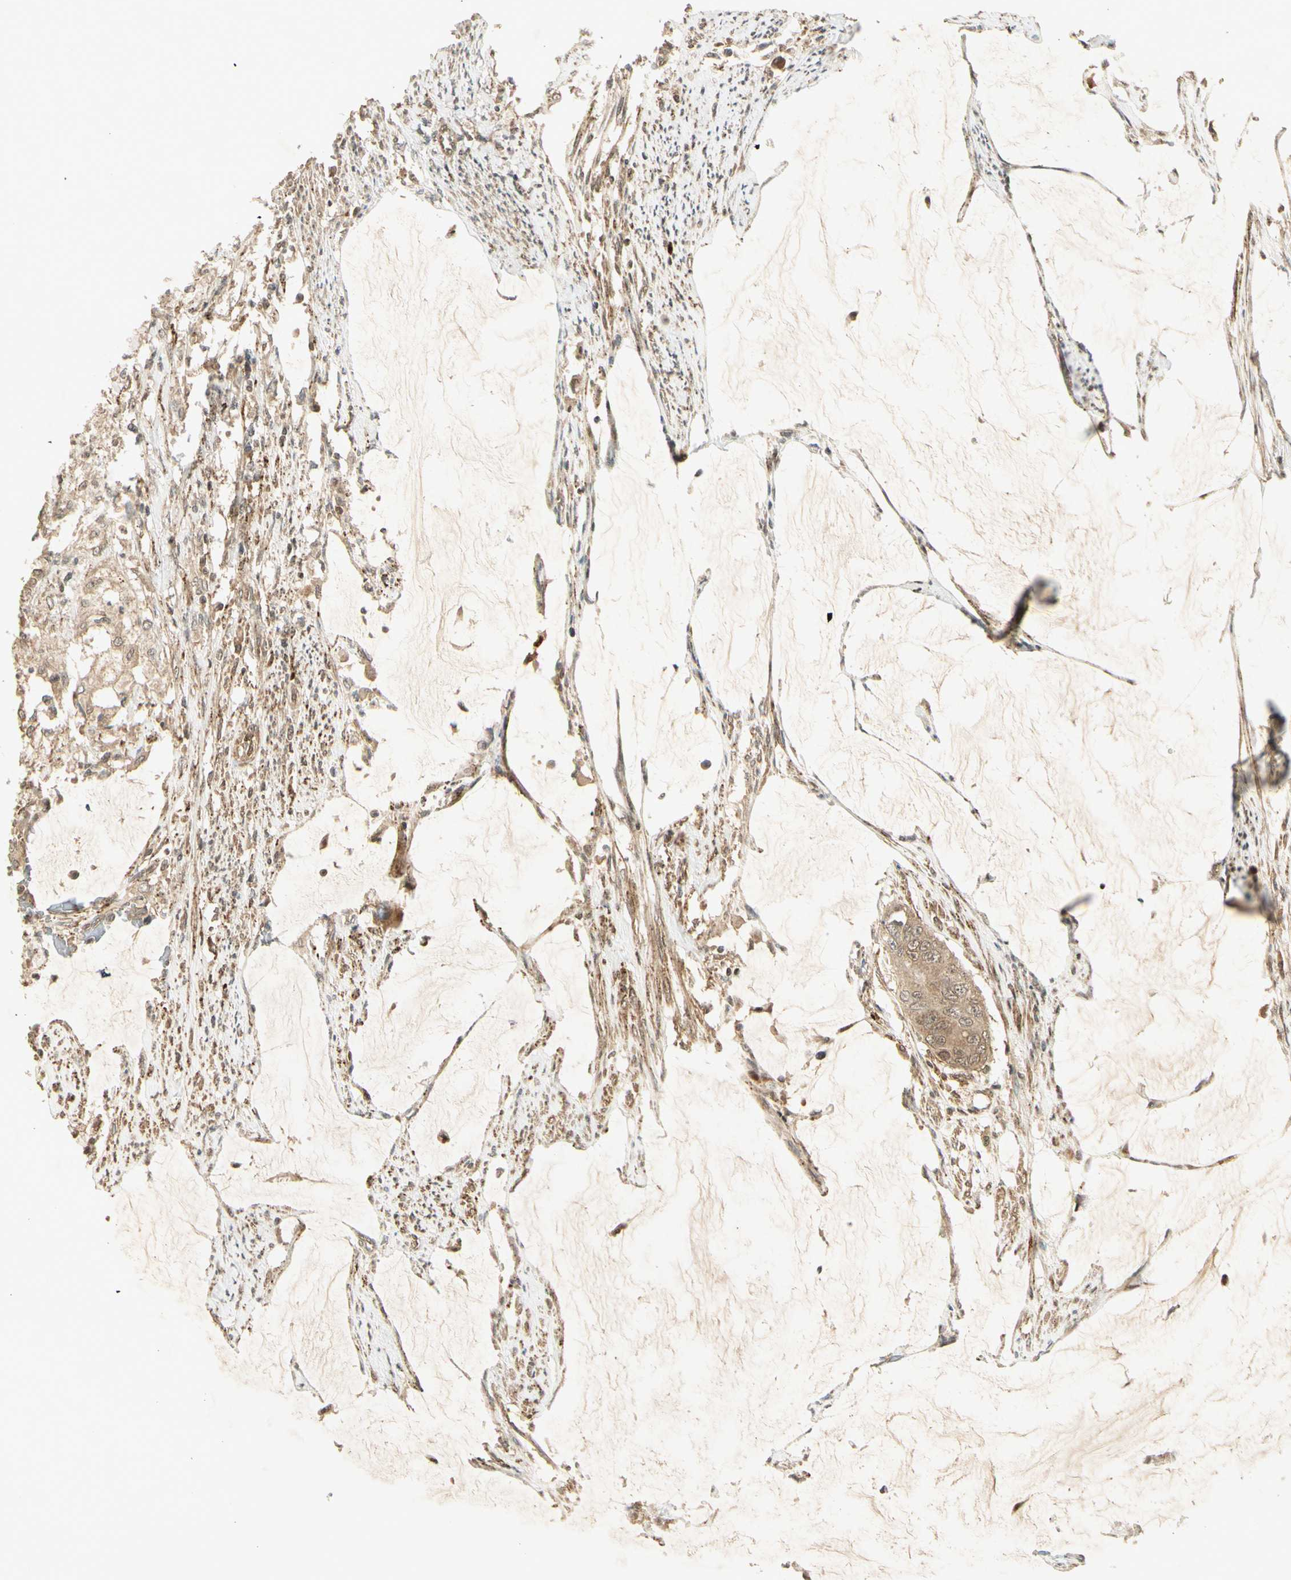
{"staining": {"intensity": "weak", "quantity": ">75%", "location": "cytoplasmic/membranous"}, "tissue": "colorectal cancer", "cell_type": "Tumor cells", "image_type": "cancer", "snomed": [{"axis": "morphology", "description": "Adenocarcinoma, NOS"}, {"axis": "topography", "description": "Rectum"}], "caption": "DAB (3,3'-diaminobenzidine) immunohistochemical staining of human colorectal adenocarcinoma displays weak cytoplasmic/membranous protein positivity in about >75% of tumor cells. (DAB (3,3'-diaminobenzidine) = brown stain, brightfield microscopy at high magnification).", "gene": "GMEB2", "patient": {"sex": "female", "age": 77}}